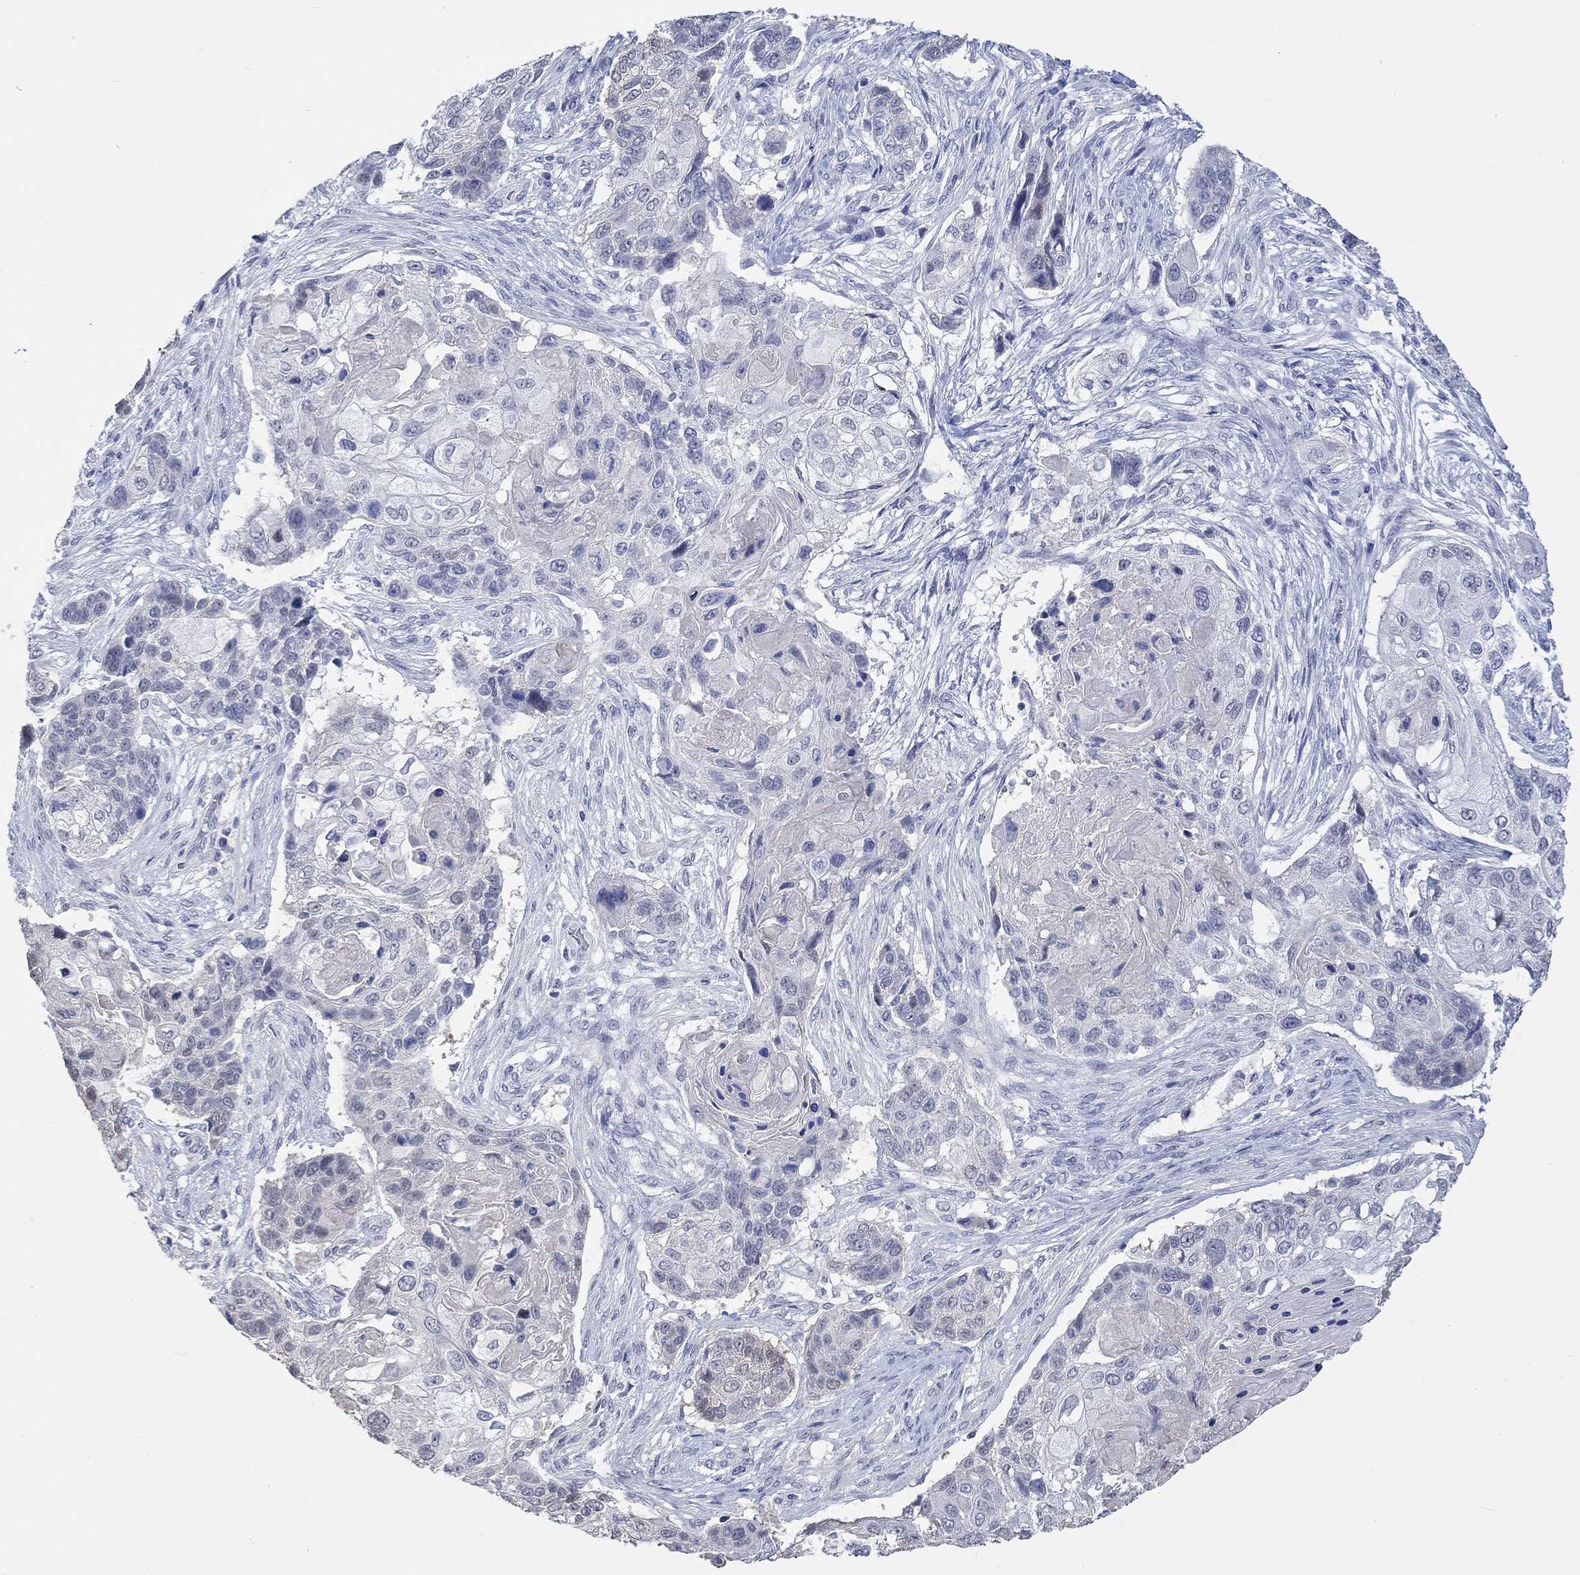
{"staining": {"intensity": "negative", "quantity": "none", "location": "none"}, "tissue": "lung cancer", "cell_type": "Tumor cells", "image_type": "cancer", "snomed": [{"axis": "morphology", "description": "Normal tissue, NOS"}, {"axis": "morphology", "description": "Squamous cell carcinoma, NOS"}, {"axis": "topography", "description": "Bronchus"}, {"axis": "topography", "description": "Lung"}], "caption": "Tumor cells are negative for protein expression in human squamous cell carcinoma (lung). Nuclei are stained in blue.", "gene": "PNMA5", "patient": {"sex": "male", "age": 69}}